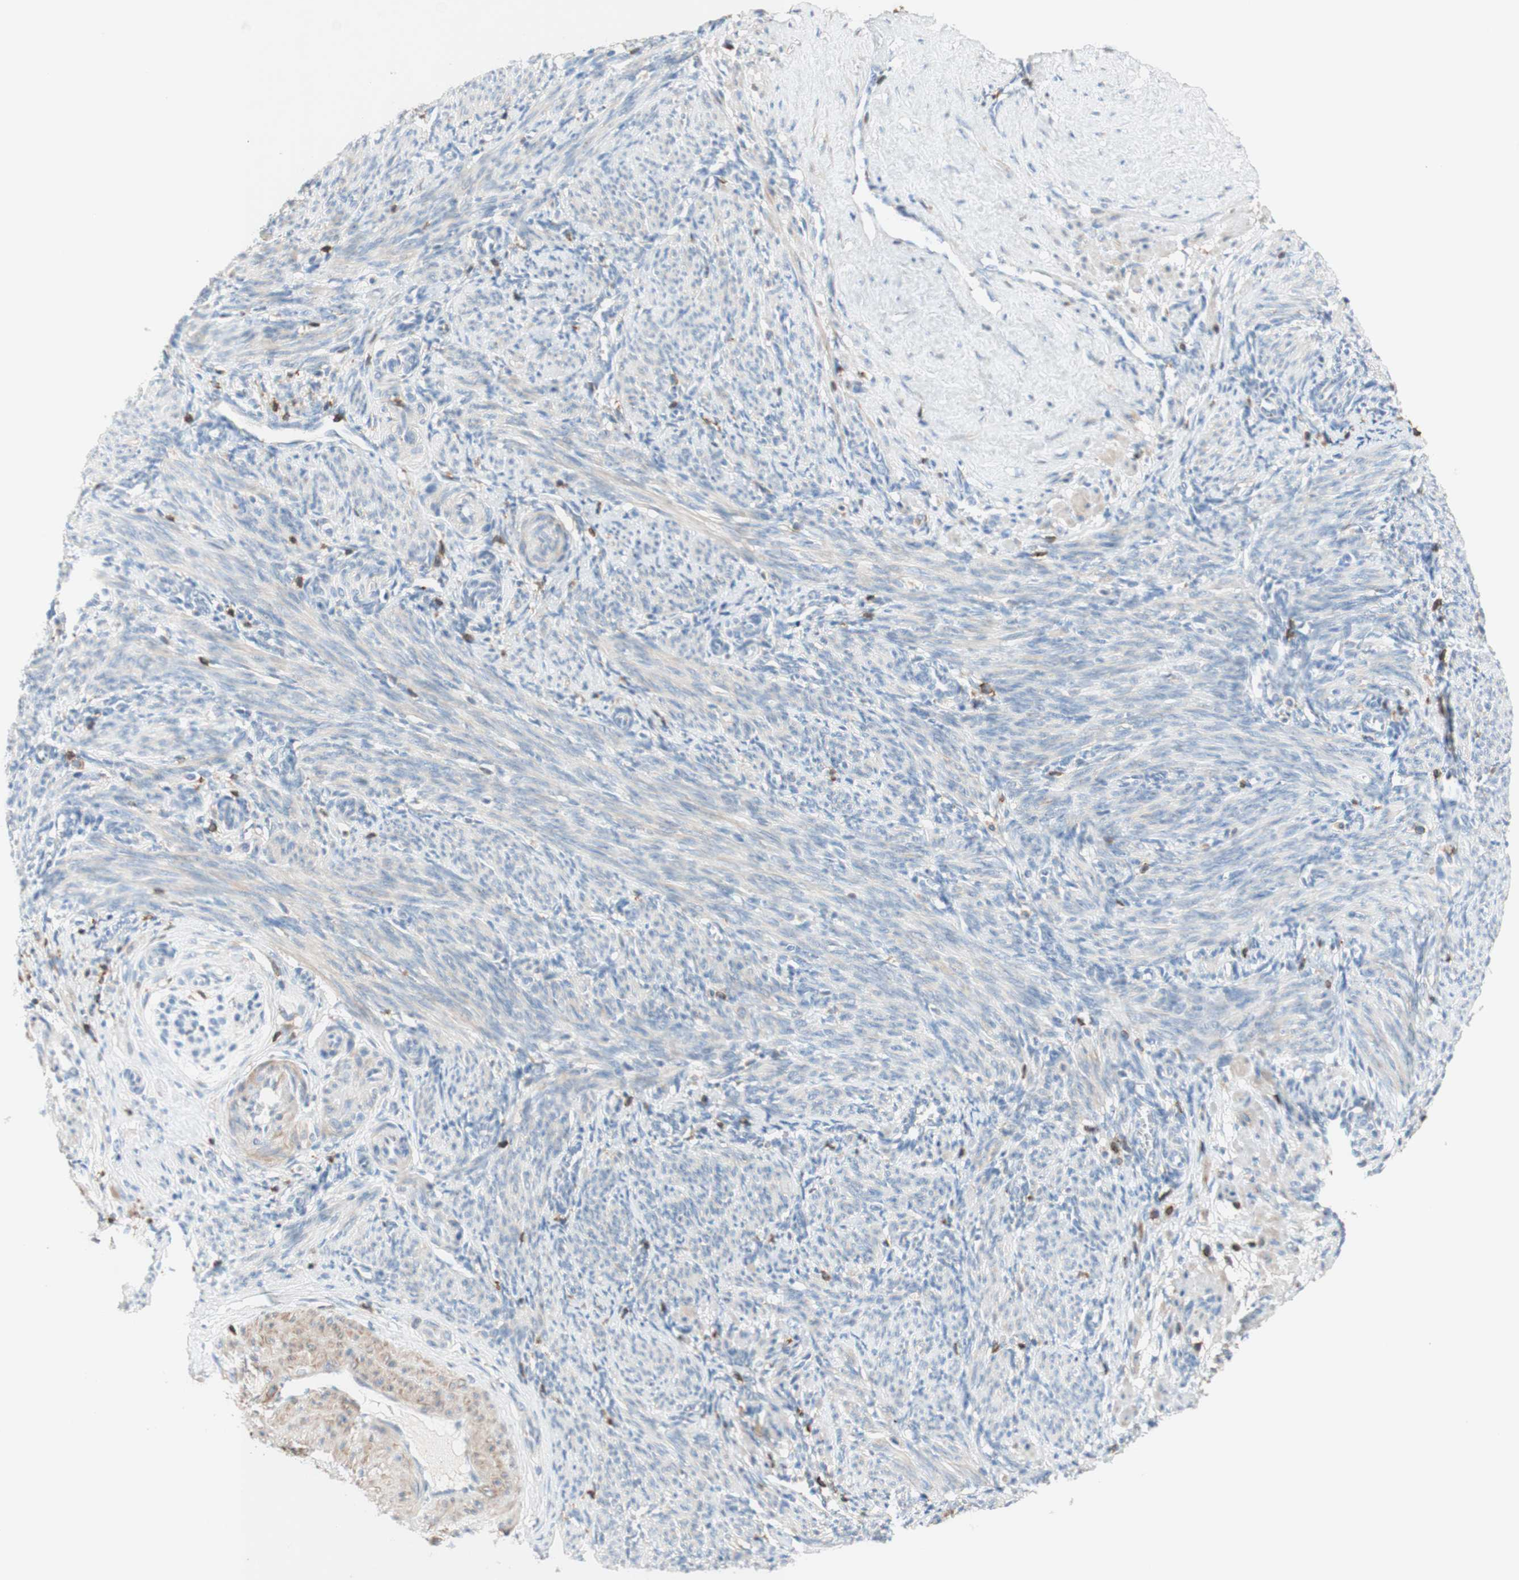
{"staining": {"intensity": "weak", "quantity": "25%-75%", "location": "cytoplasmic/membranous"}, "tissue": "smooth muscle", "cell_type": "Smooth muscle cells", "image_type": "normal", "snomed": [{"axis": "morphology", "description": "Normal tissue, NOS"}, {"axis": "topography", "description": "Endometrium"}], "caption": "This micrograph reveals IHC staining of normal smooth muscle, with low weak cytoplasmic/membranous staining in about 25%-75% of smooth muscle cells.", "gene": "SPINK6", "patient": {"sex": "female", "age": 33}}